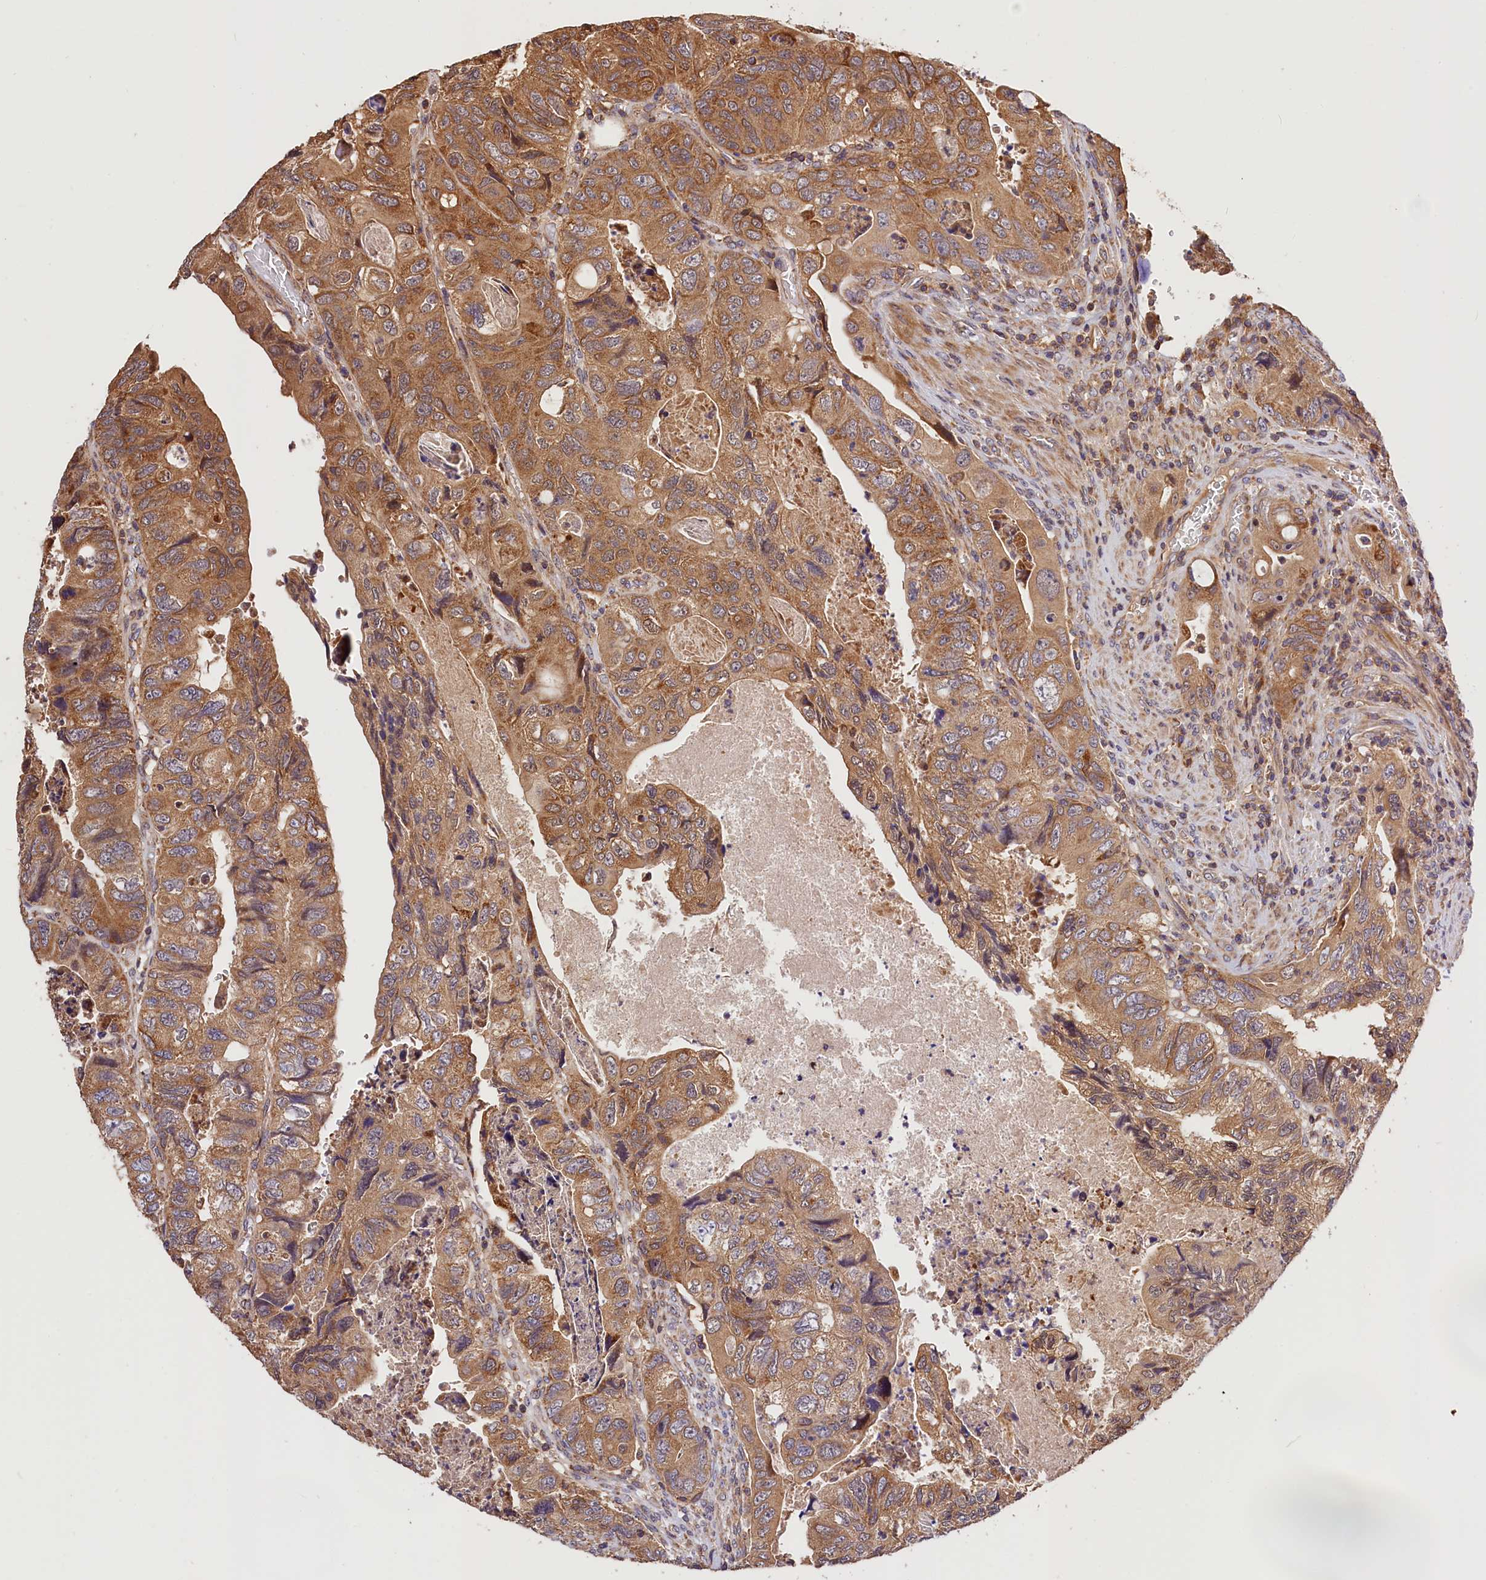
{"staining": {"intensity": "moderate", "quantity": ">75%", "location": "cytoplasmic/membranous"}, "tissue": "colorectal cancer", "cell_type": "Tumor cells", "image_type": "cancer", "snomed": [{"axis": "morphology", "description": "Adenocarcinoma, NOS"}, {"axis": "topography", "description": "Rectum"}], "caption": "Immunohistochemical staining of adenocarcinoma (colorectal) shows medium levels of moderate cytoplasmic/membranous expression in approximately >75% of tumor cells.", "gene": "KPTN", "patient": {"sex": "male", "age": 63}}